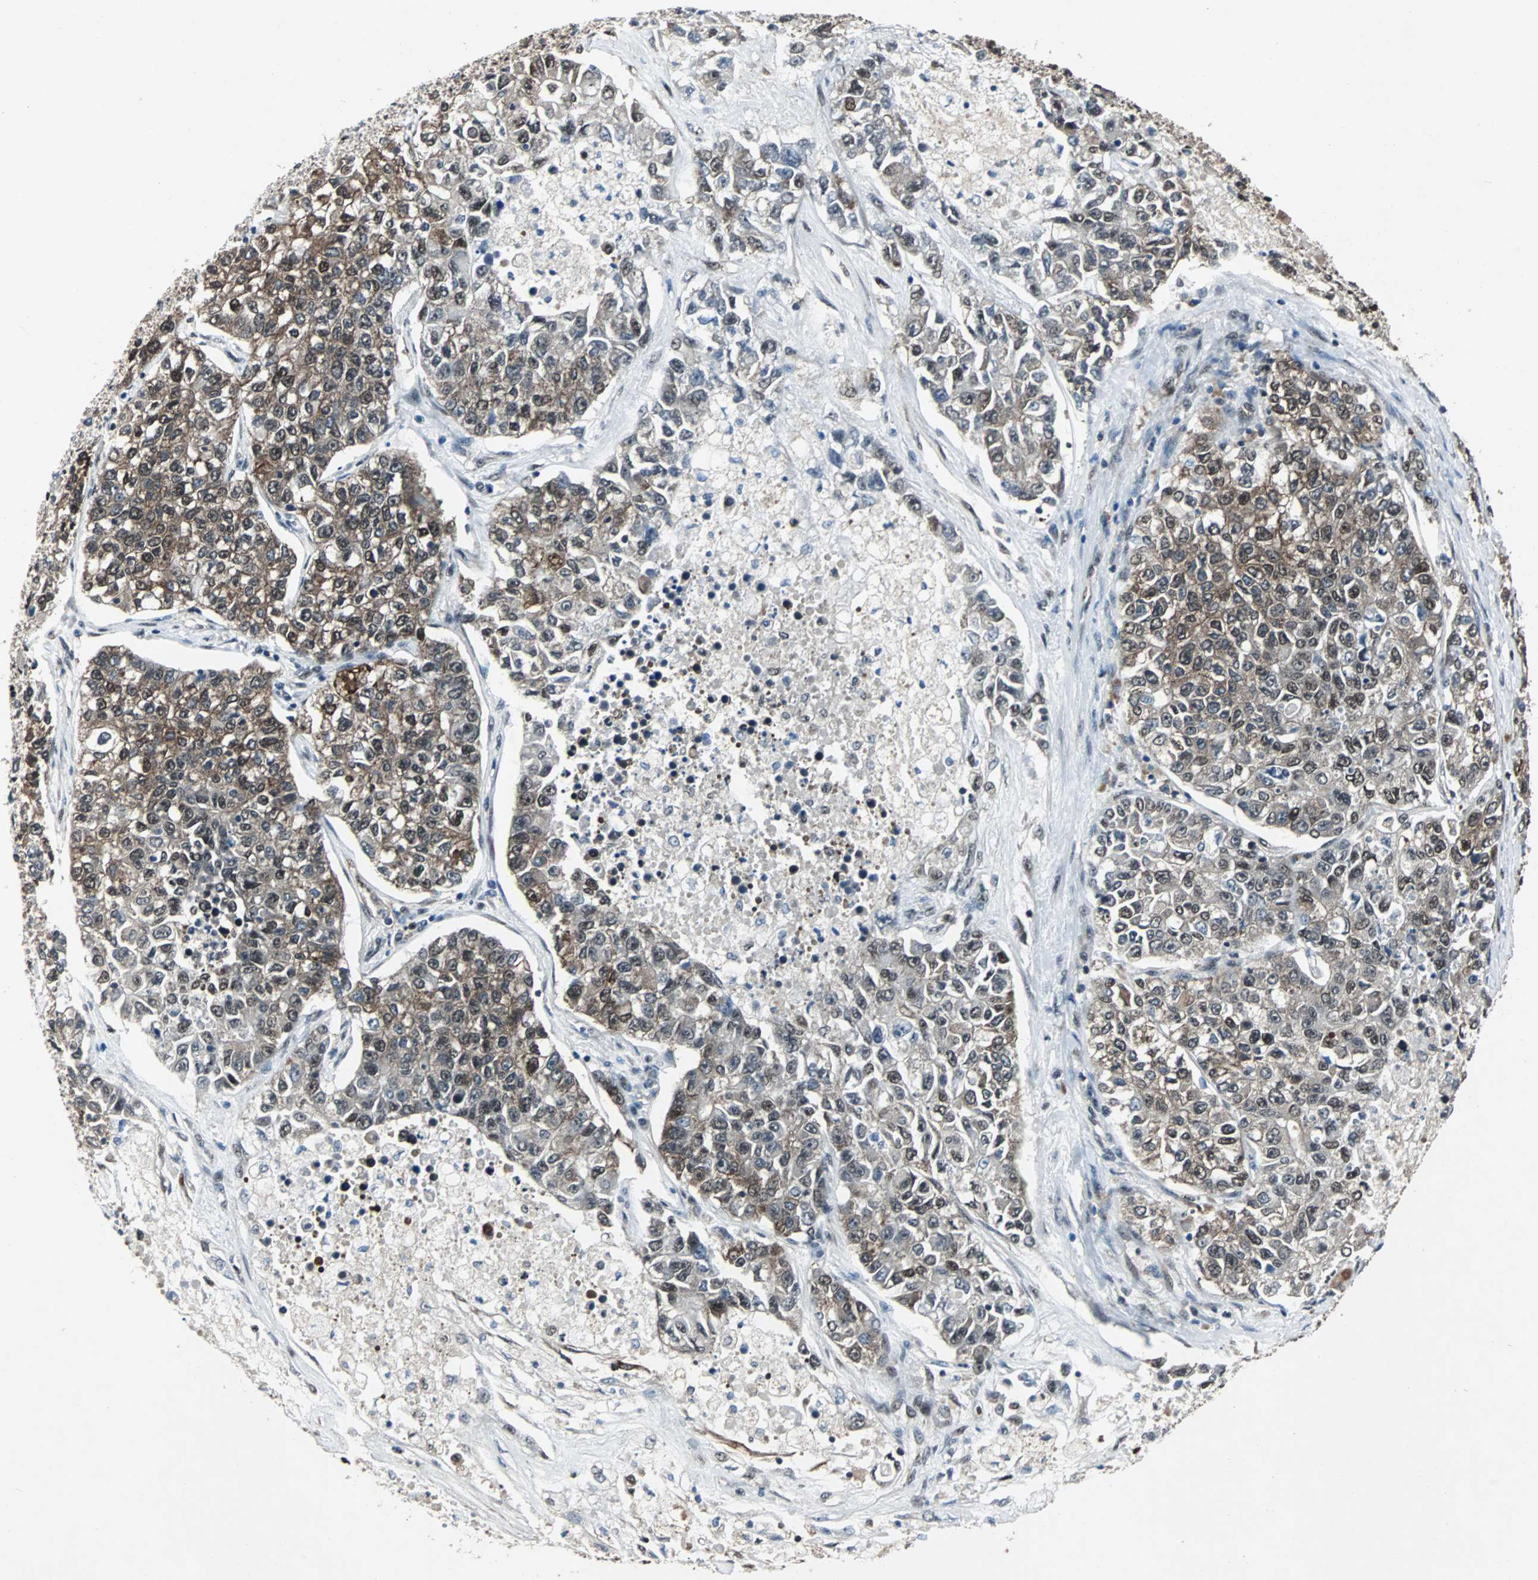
{"staining": {"intensity": "moderate", "quantity": ">75%", "location": "cytoplasmic/membranous,nuclear"}, "tissue": "lung cancer", "cell_type": "Tumor cells", "image_type": "cancer", "snomed": [{"axis": "morphology", "description": "Adenocarcinoma, NOS"}, {"axis": "topography", "description": "Lung"}], "caption": "A medium amount of moderate cytoplasmic/membranous and nuclear staining is appreciated in about >75% of tumor cells in lung cancer (adenocarcinoma) tissue. Immunohistochemistry (ihc) stains the protein in brown and the nuclei are stained blue.", "gene": "ACLY", "patient": {"sex": "male", "age": 49}}